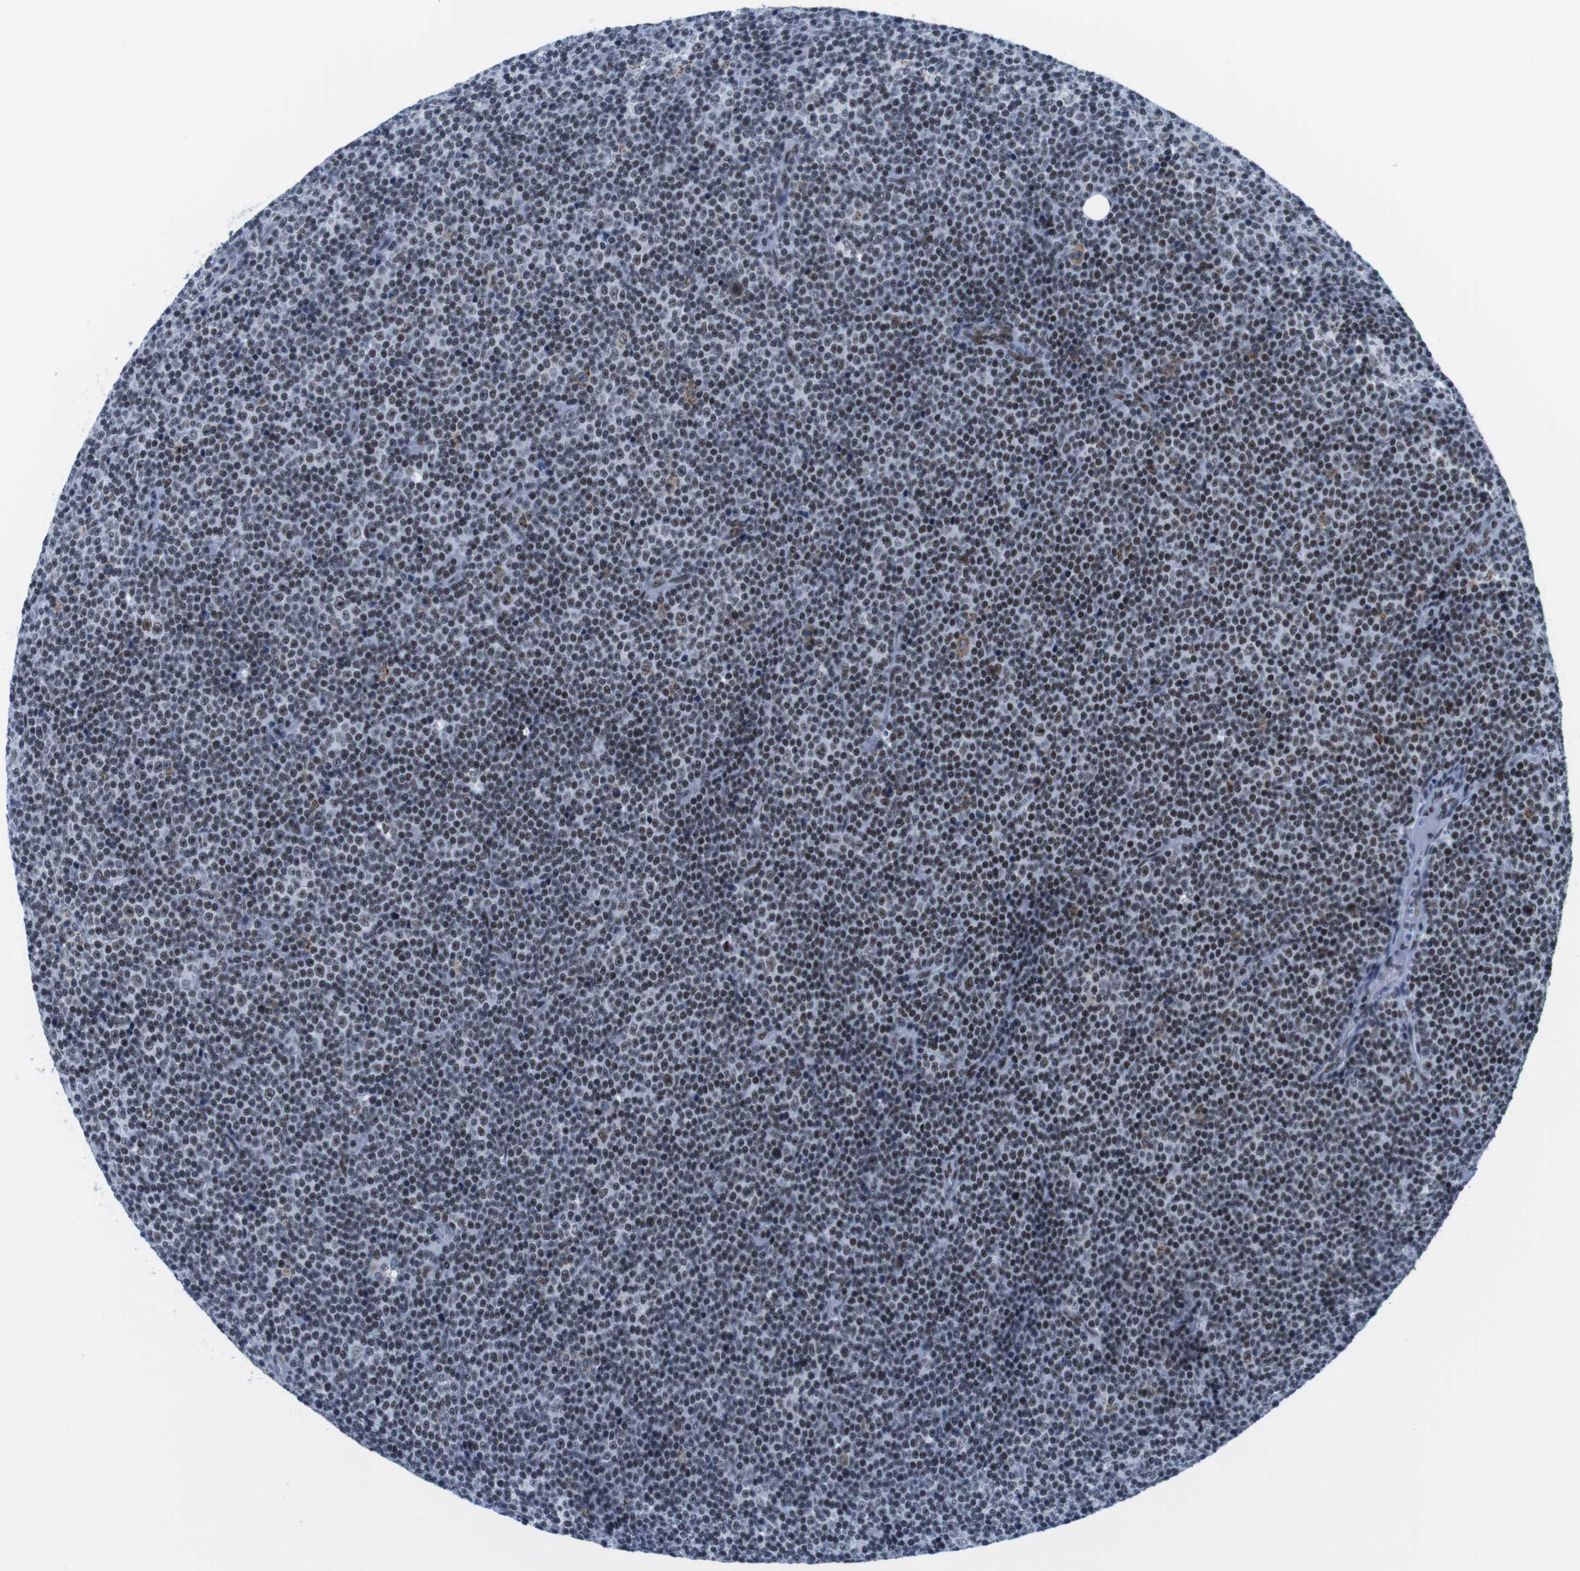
{"staining": {"intensity": "moderate", "quantity": ">75%", "location": "nuclear"}, "tissue": "lymphoma", "cell_type": "Tumor cells", "image_type": "cancer", "snomed": [{"axis": "morphology", "description": "Malignant lymphoma, non-Hodgkin's type, Low grade"}, {"axis": "topography", "description": "Lymph node"}], "caption": "Immunohistochemical staining of malignant lymphoma, non-Hodgkin's type (low-grade) exhibits moderate nuclear protein expression in approximately >75% of tumor cells.", "gene": "IFI16", "patient": {"sex": "female", "age": 67}}